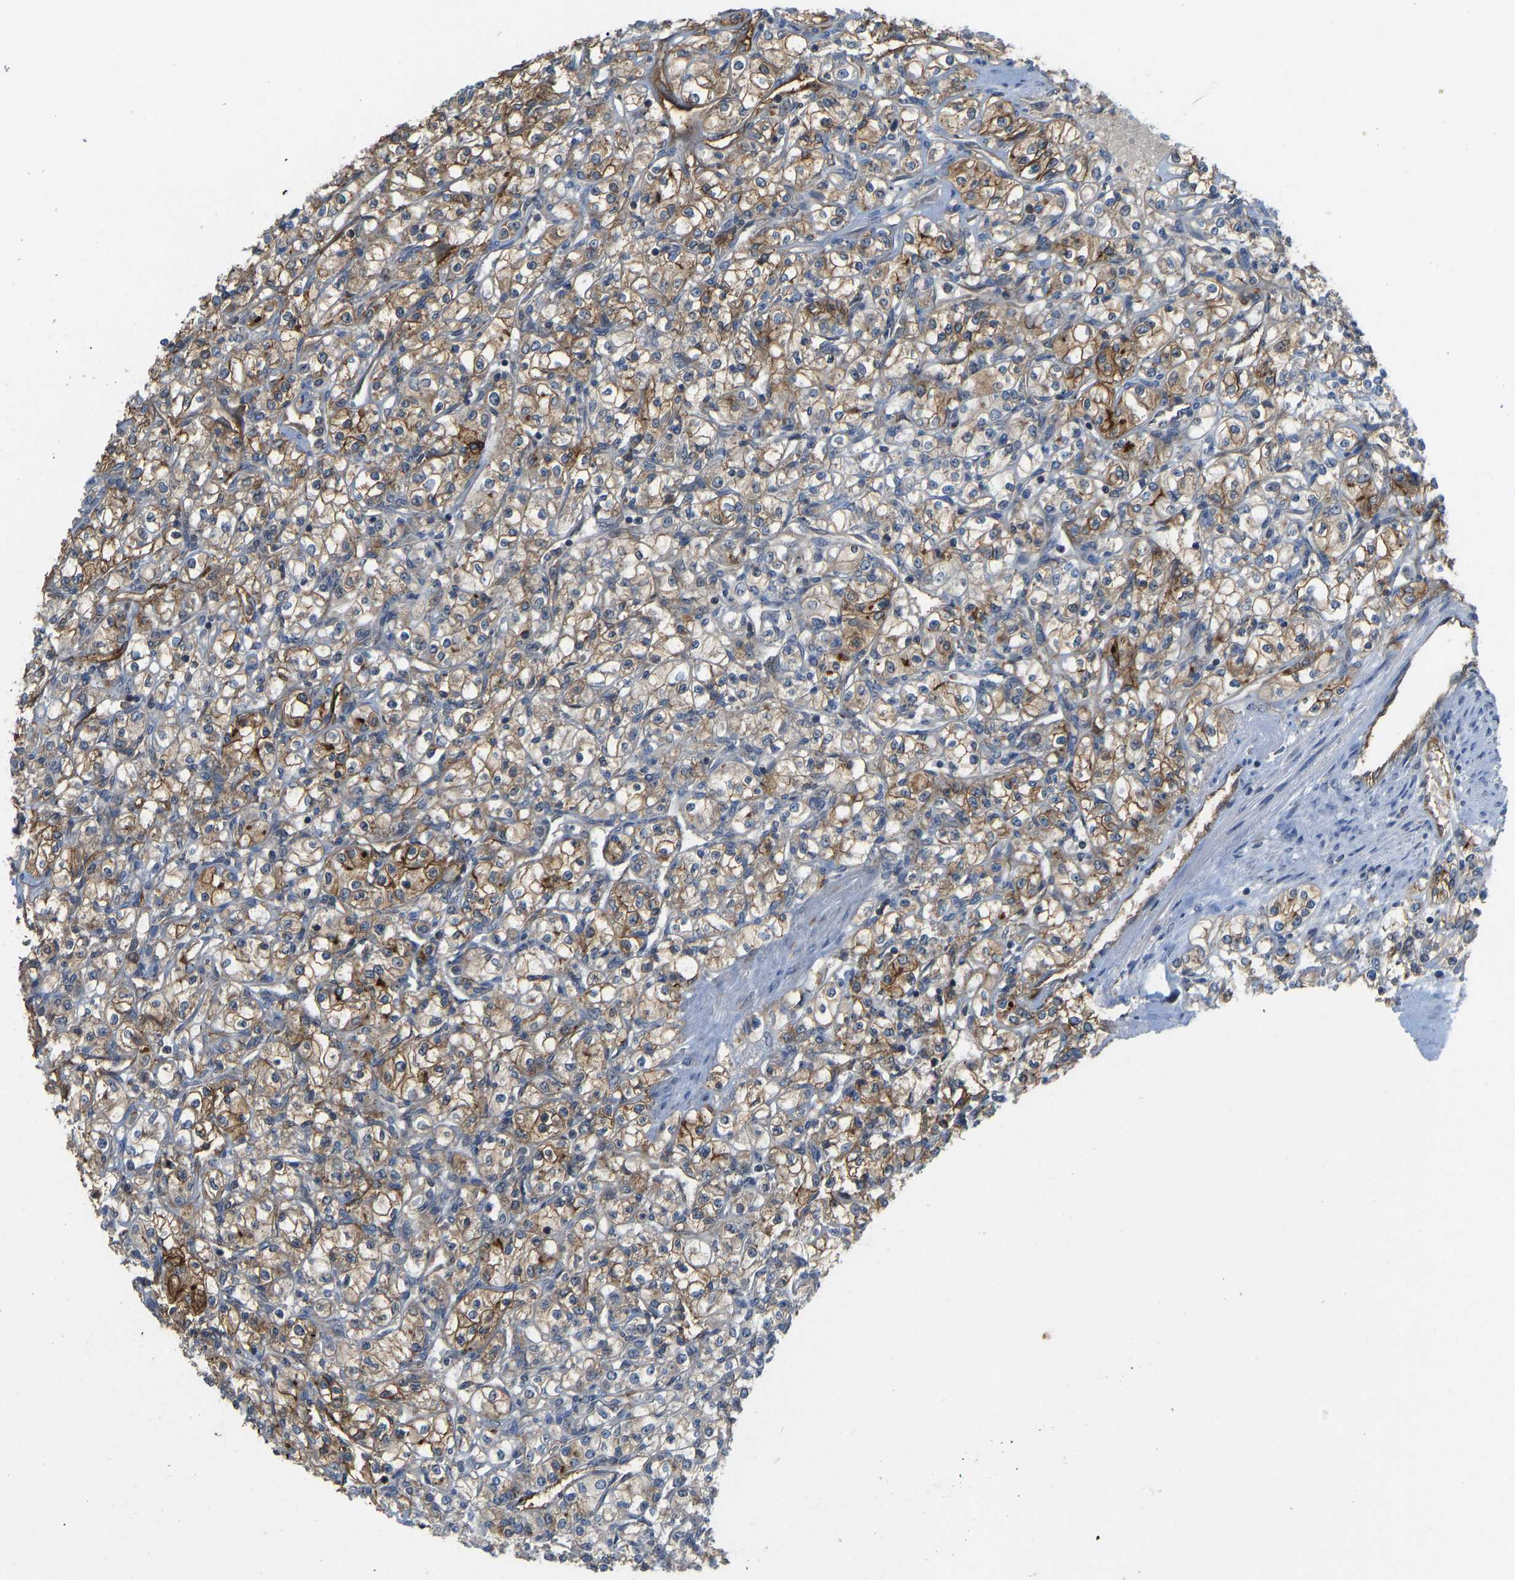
{"staining": {"intensity": "moderate", "quantity": ">75%", "location": "cytoplasmic/membranous"}, "tissue": "renal cancer", "cell_type": "Tumor cells", "image_type": "cancer", "snomed": [{"axis": "morphology", "description": "Adenocarcinoma, NOS"}, {"axis": "topography", "description": "Kidney"}], "caption": "Immunohistochemistry image of human renal cancer stained for a protein (brown), which shows medium levels of moderate cytoplasmic/membranous staining in approximately >75% of tumor cells.", "gene": "CCT8", "patient": {"sex": "male", "age": 77}}